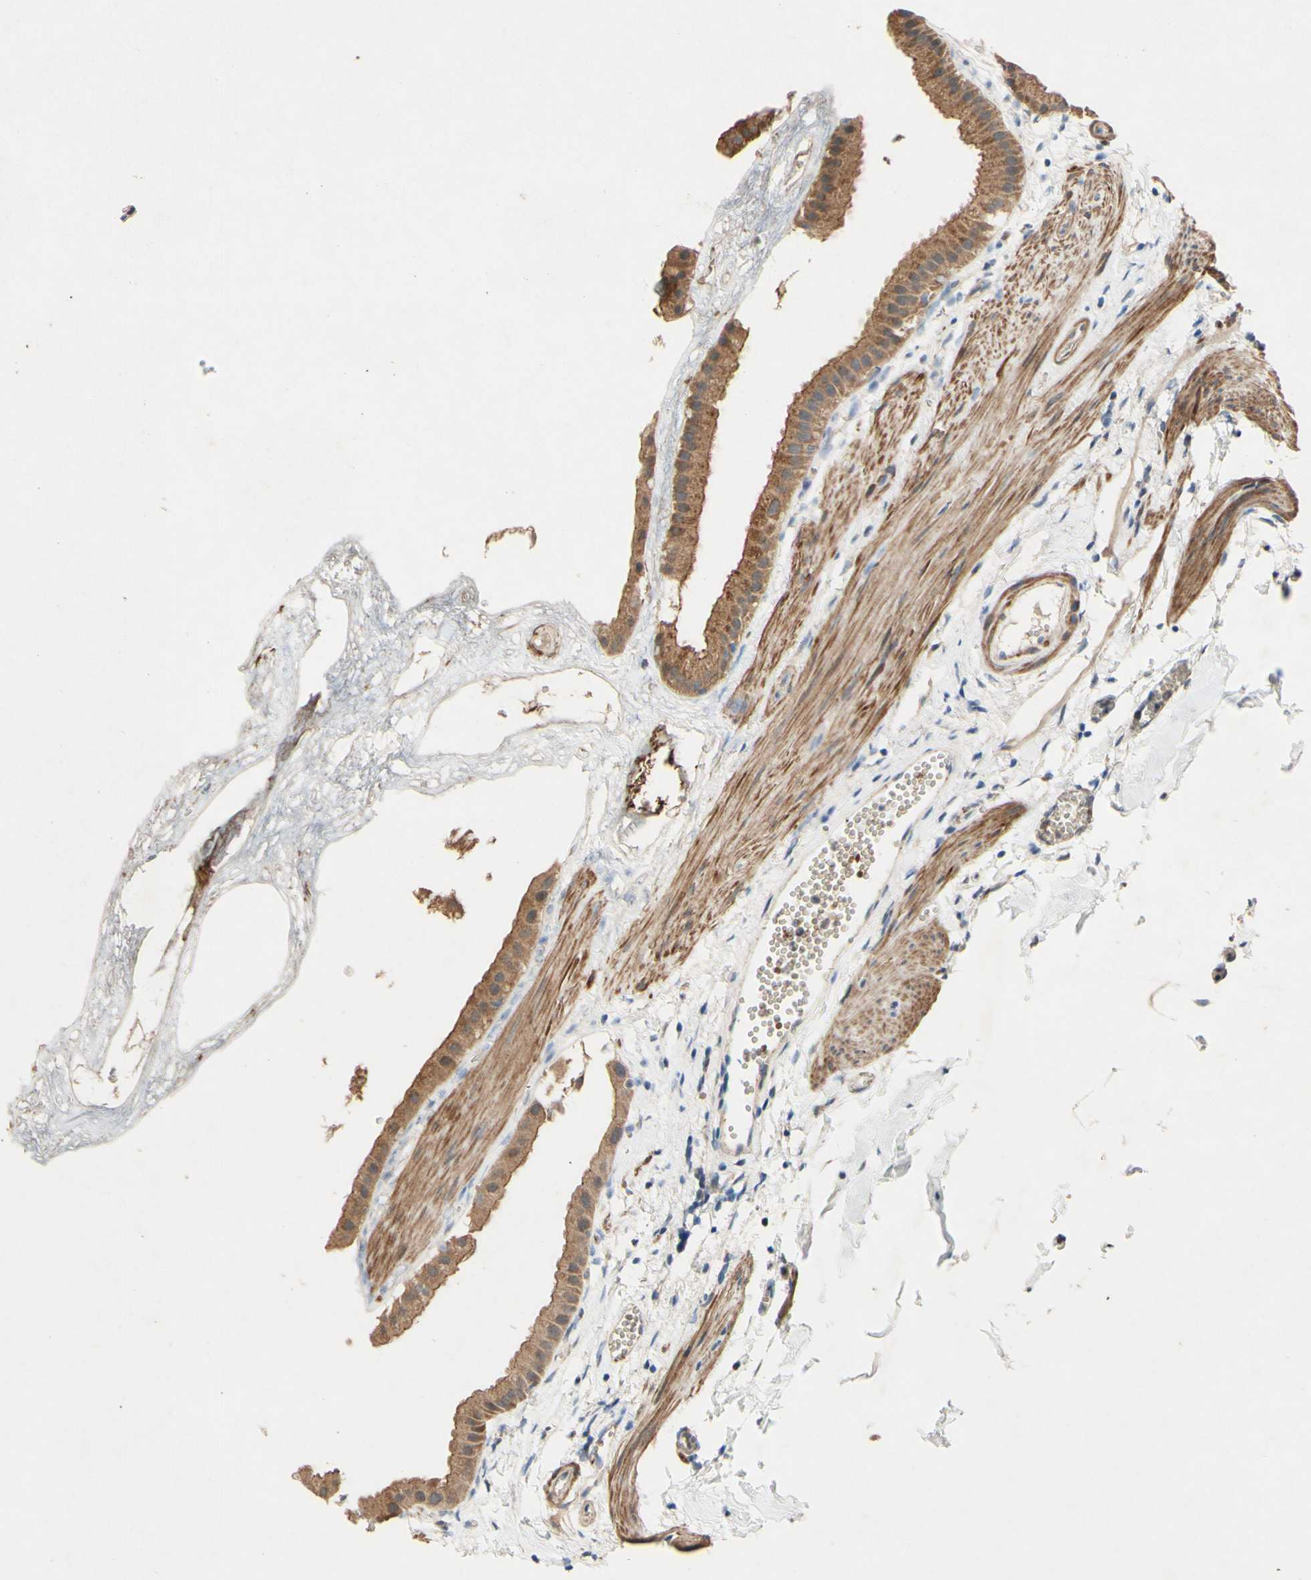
{"staining": {"intensity": "moderate", "quantity": ">75%", "location": "cytoplasmic/membranous"}, "tissue": "gallbladder", "cell_type": "Glandular cells", "image_type": "normal", "snomed": [{"axis": "morphology", "description": "Normal tissue, NOS"}, {"axis": "topography", "description": "Gallbladder"}], "caption": "An image showing moderate cytoplasmic/membranous positivity in approximately >75% of glandular cells in benign gallbladder, as visualized by brown immunohistochemical staining.", "gene": "PDGFB", "patient": {"sex": "female", "age": 64}}